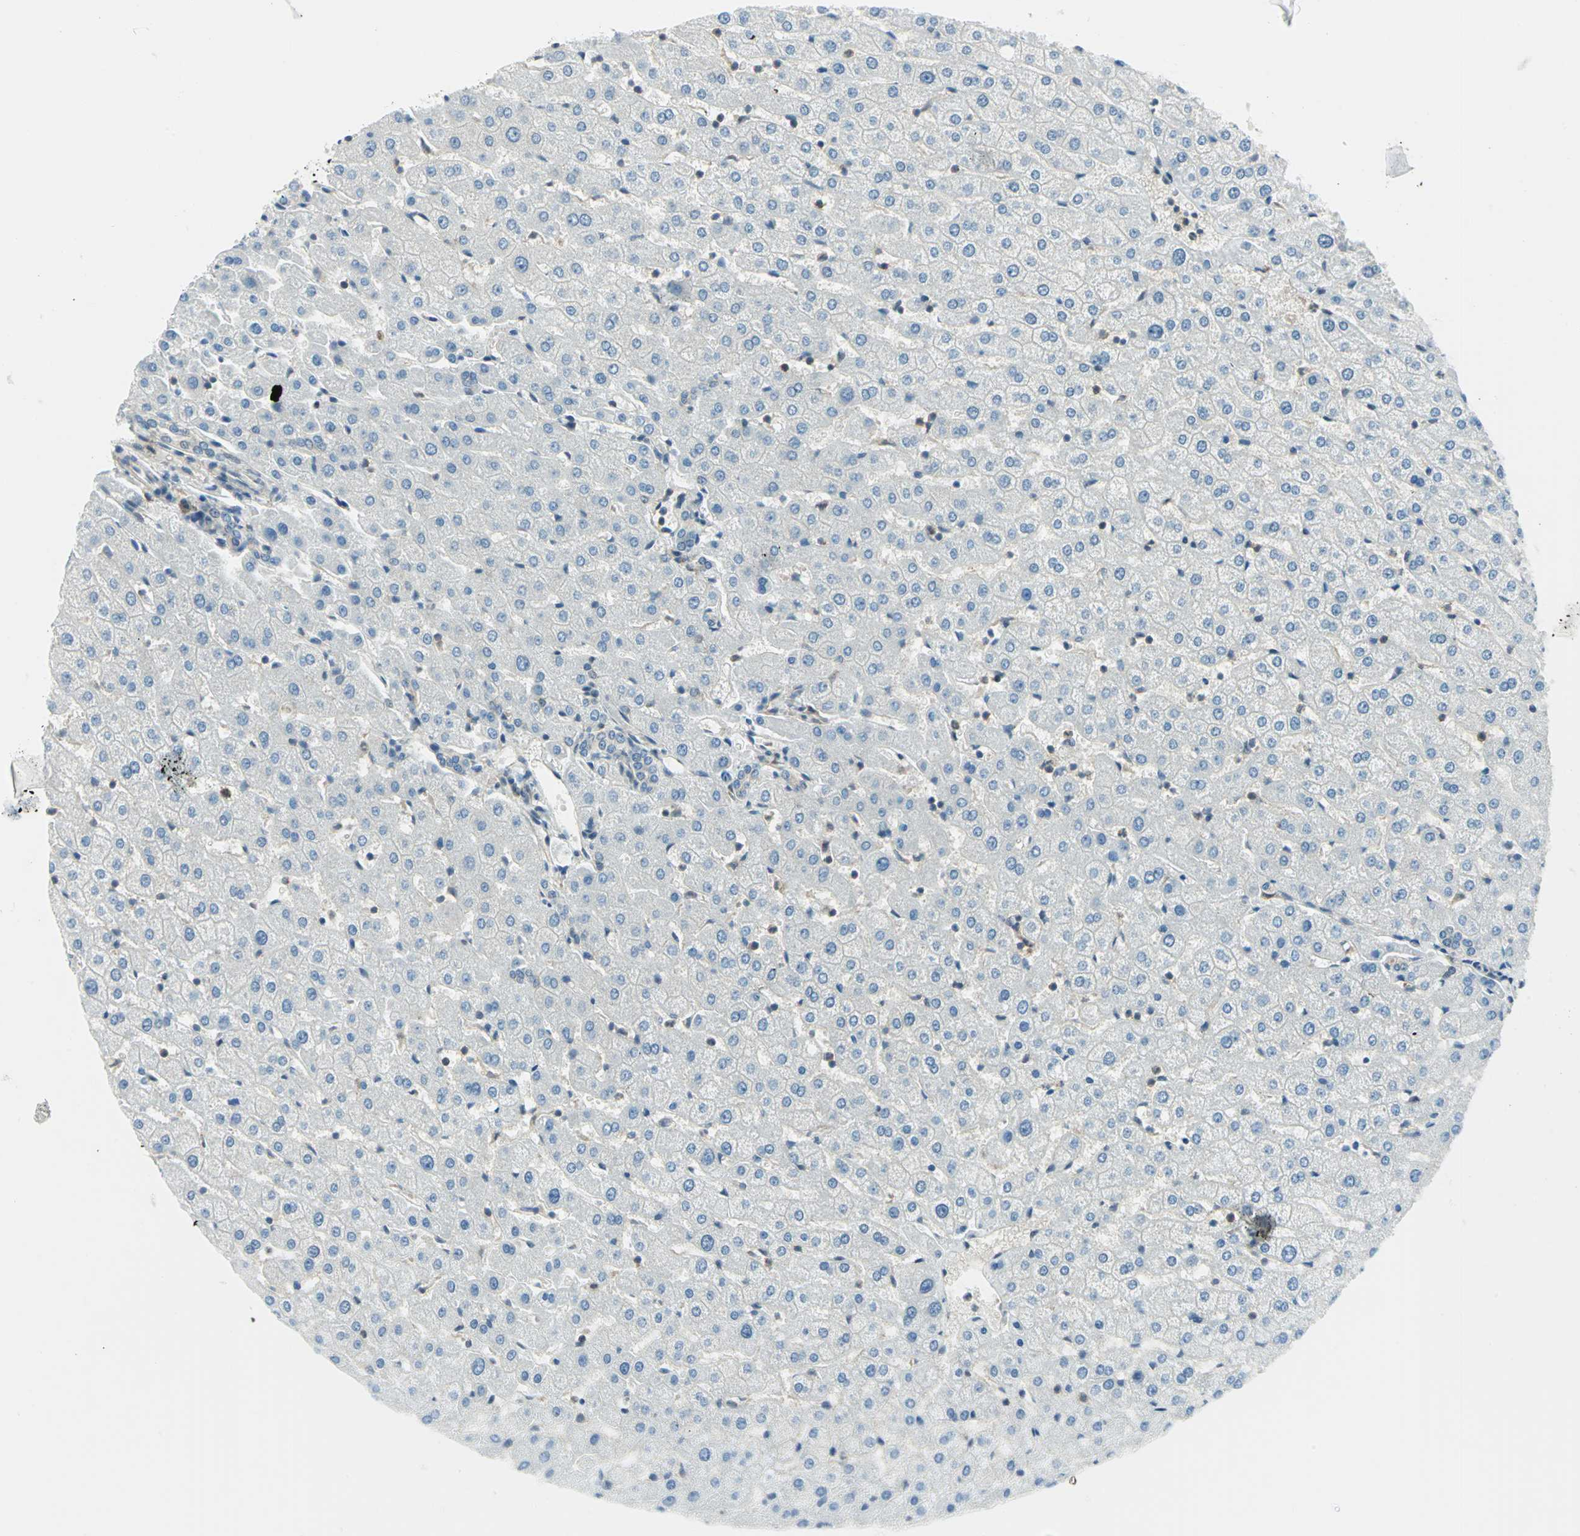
{"staining": {"intensity": "negative", "quantity": "none", "location": "none"}, "tissue": "liver", "cell_type": "Cholangiocytes", "image_type": "normal", "snomed": [{"axis": "morphology", "description": "Normal tissue, NOS"}, {"axis": "morphology", "description": "Fibrosis, NOS"}, {"axis": "topography", "description": "Liver"}], "caption": "Photomicrograph shows no protein staining in cholangiocytes of unremarkable liver.", "gene": "ALDOA", "patient": {"sex": "female", "age": 29}}